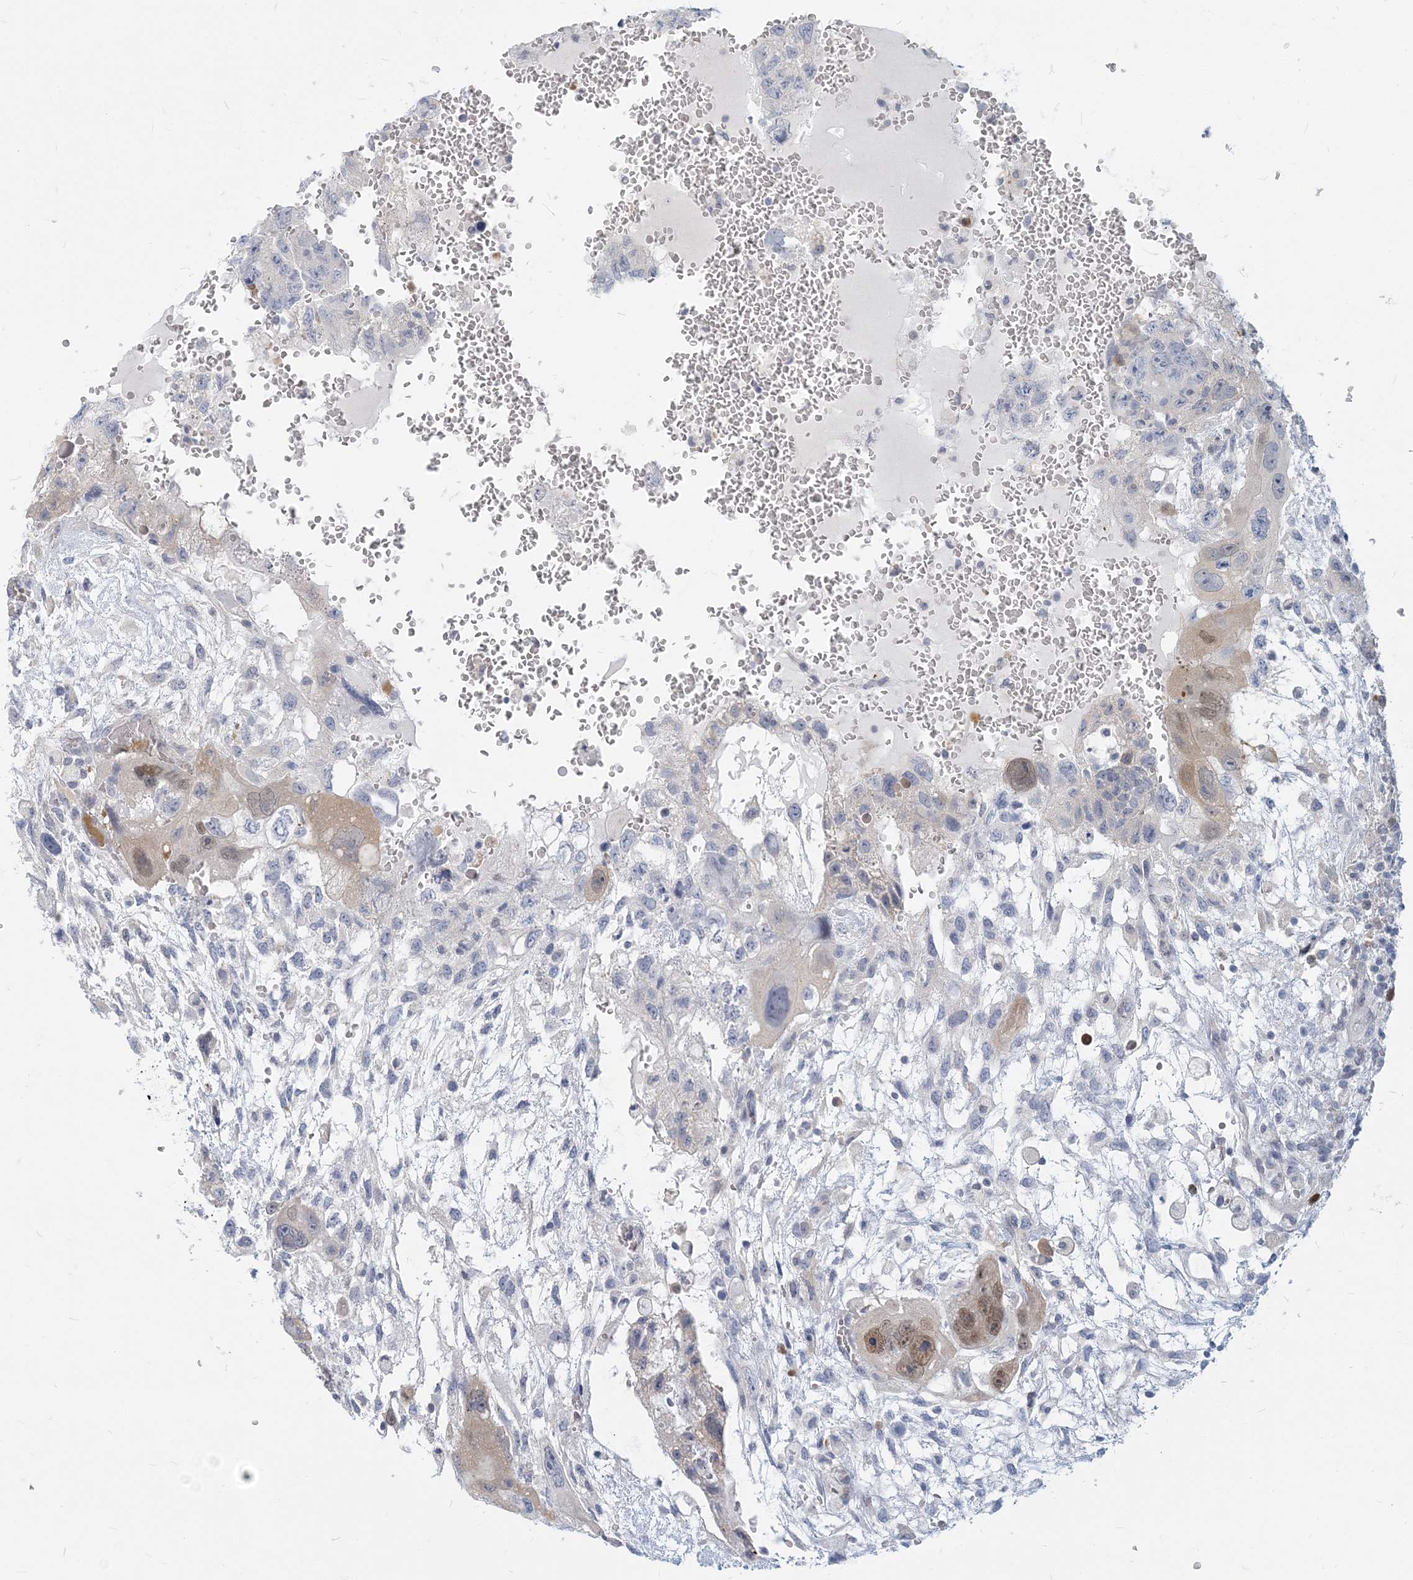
{"staining": {"intensity": "weak", "quantity": "<25%", "location": "cytoplasmic/membranous,nuclear"}, "tissue": "testis cancer", "cell_type": "Tumor cells", "image_type": "cancer", "snomed": [{"axis": "morphology", "description": "Carcinoma, Embryonal, NOS"}, {"axis": "topography", "description": "Testis"}], "caption": "Immunohistochemistry of embryonal carcinoma (testis) demonstrates no staining in tumor cells.", "gene": "GMPPA", "patient": {"sex": "male", "age": 36}}